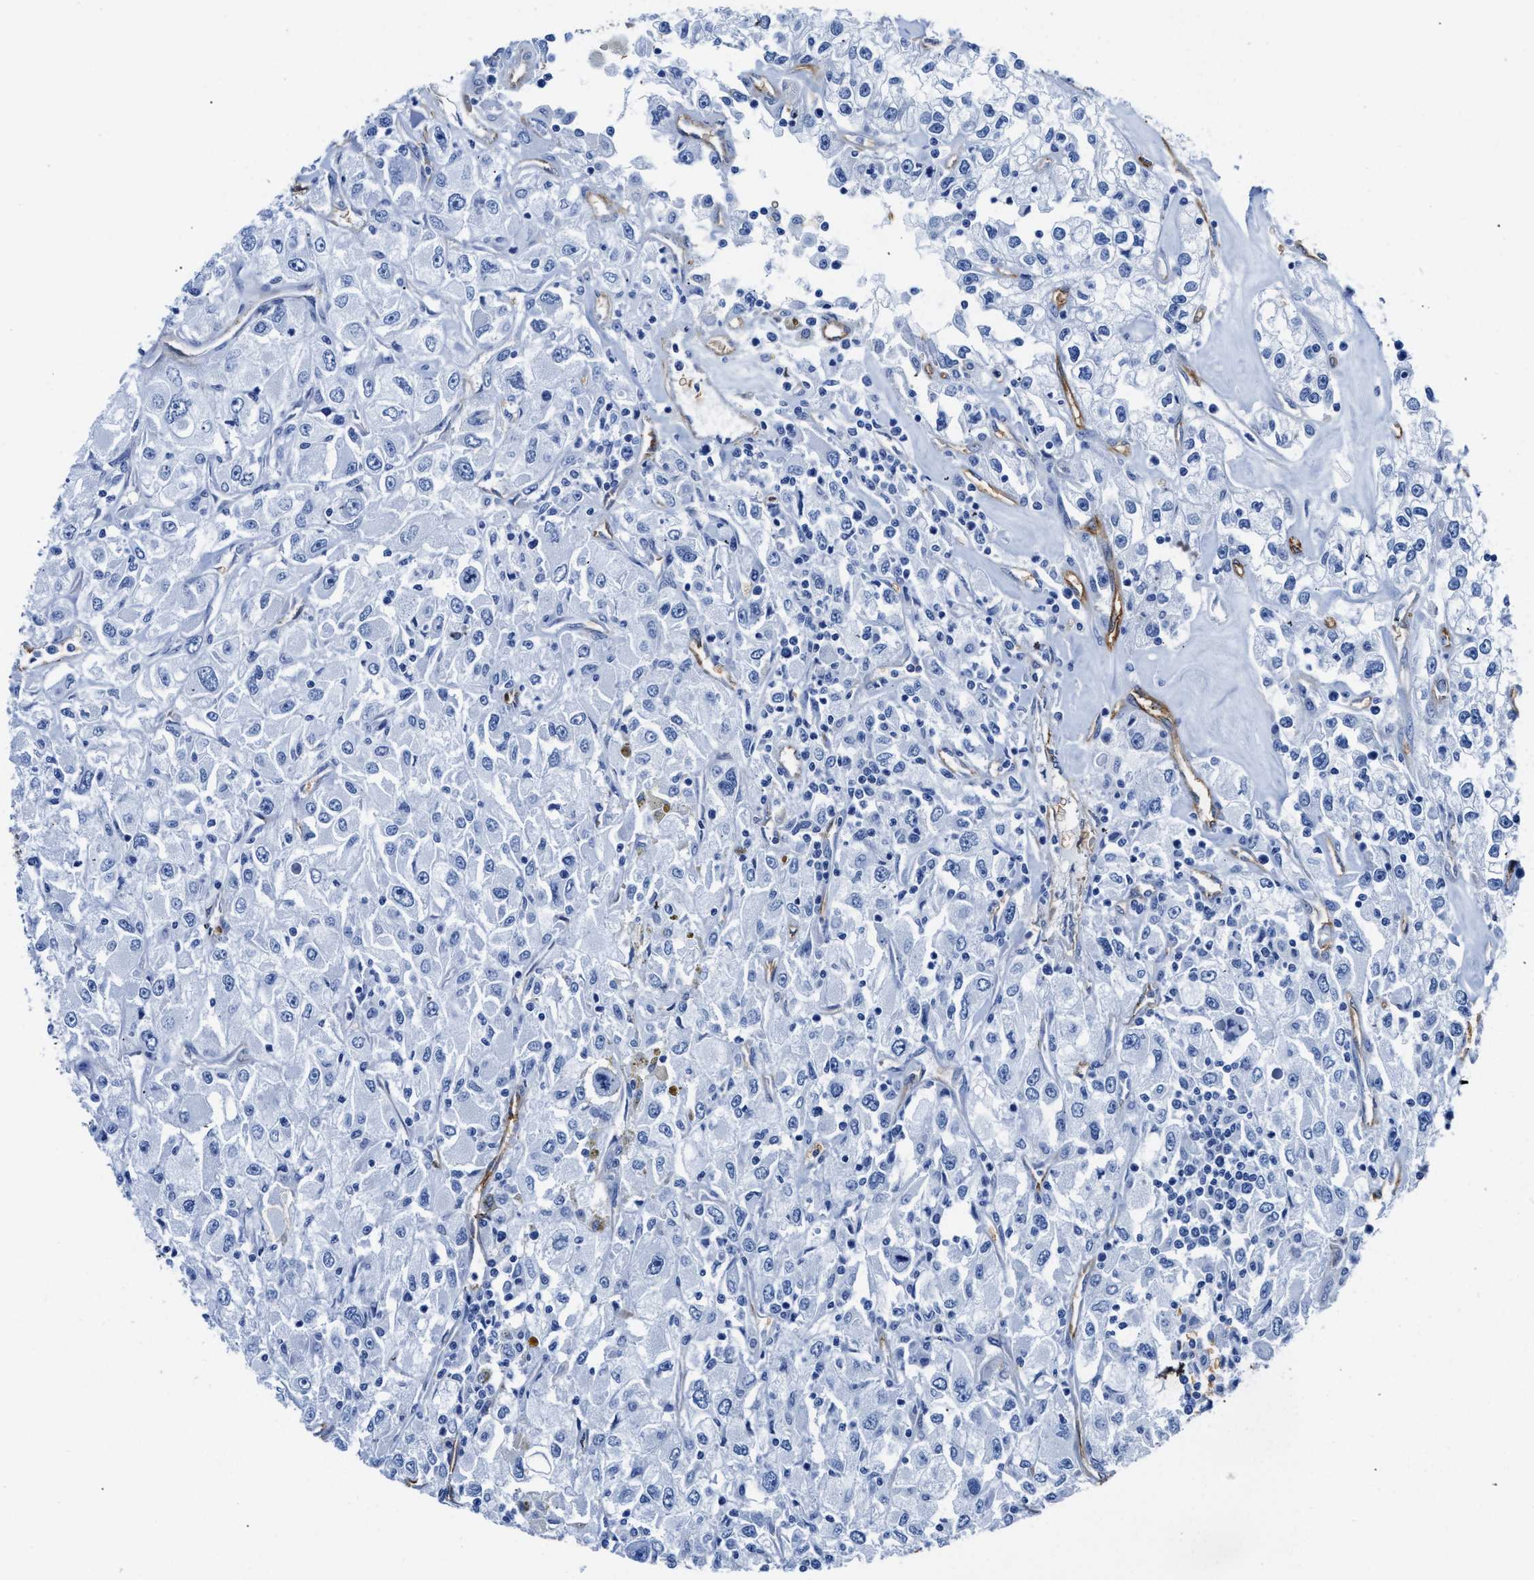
{"staining": {"intensity": "negative", "quantity": "none", "location": "none"}, "tissue": "renal cancer", "cell_type": "Tumor cells", "image_type": "cancer", "snomed": [{"axis": "morphology", "description": "Adenocarcinoma, NOS"}, {"axis": "topography", "description": "Kidney"}], "caption": "This photomicrograph is of renal adenocarcinoma stained with IHC to label a protein in brown with the nuclei are counter-stained blue. There is no expression in tumor cells. (DAB (3,3'-diaminobenzidine) immunohistochemistry with hematoxylin counter stain).", "gene": "AQP1", "patient": {"sex": "female", "age": 52}}